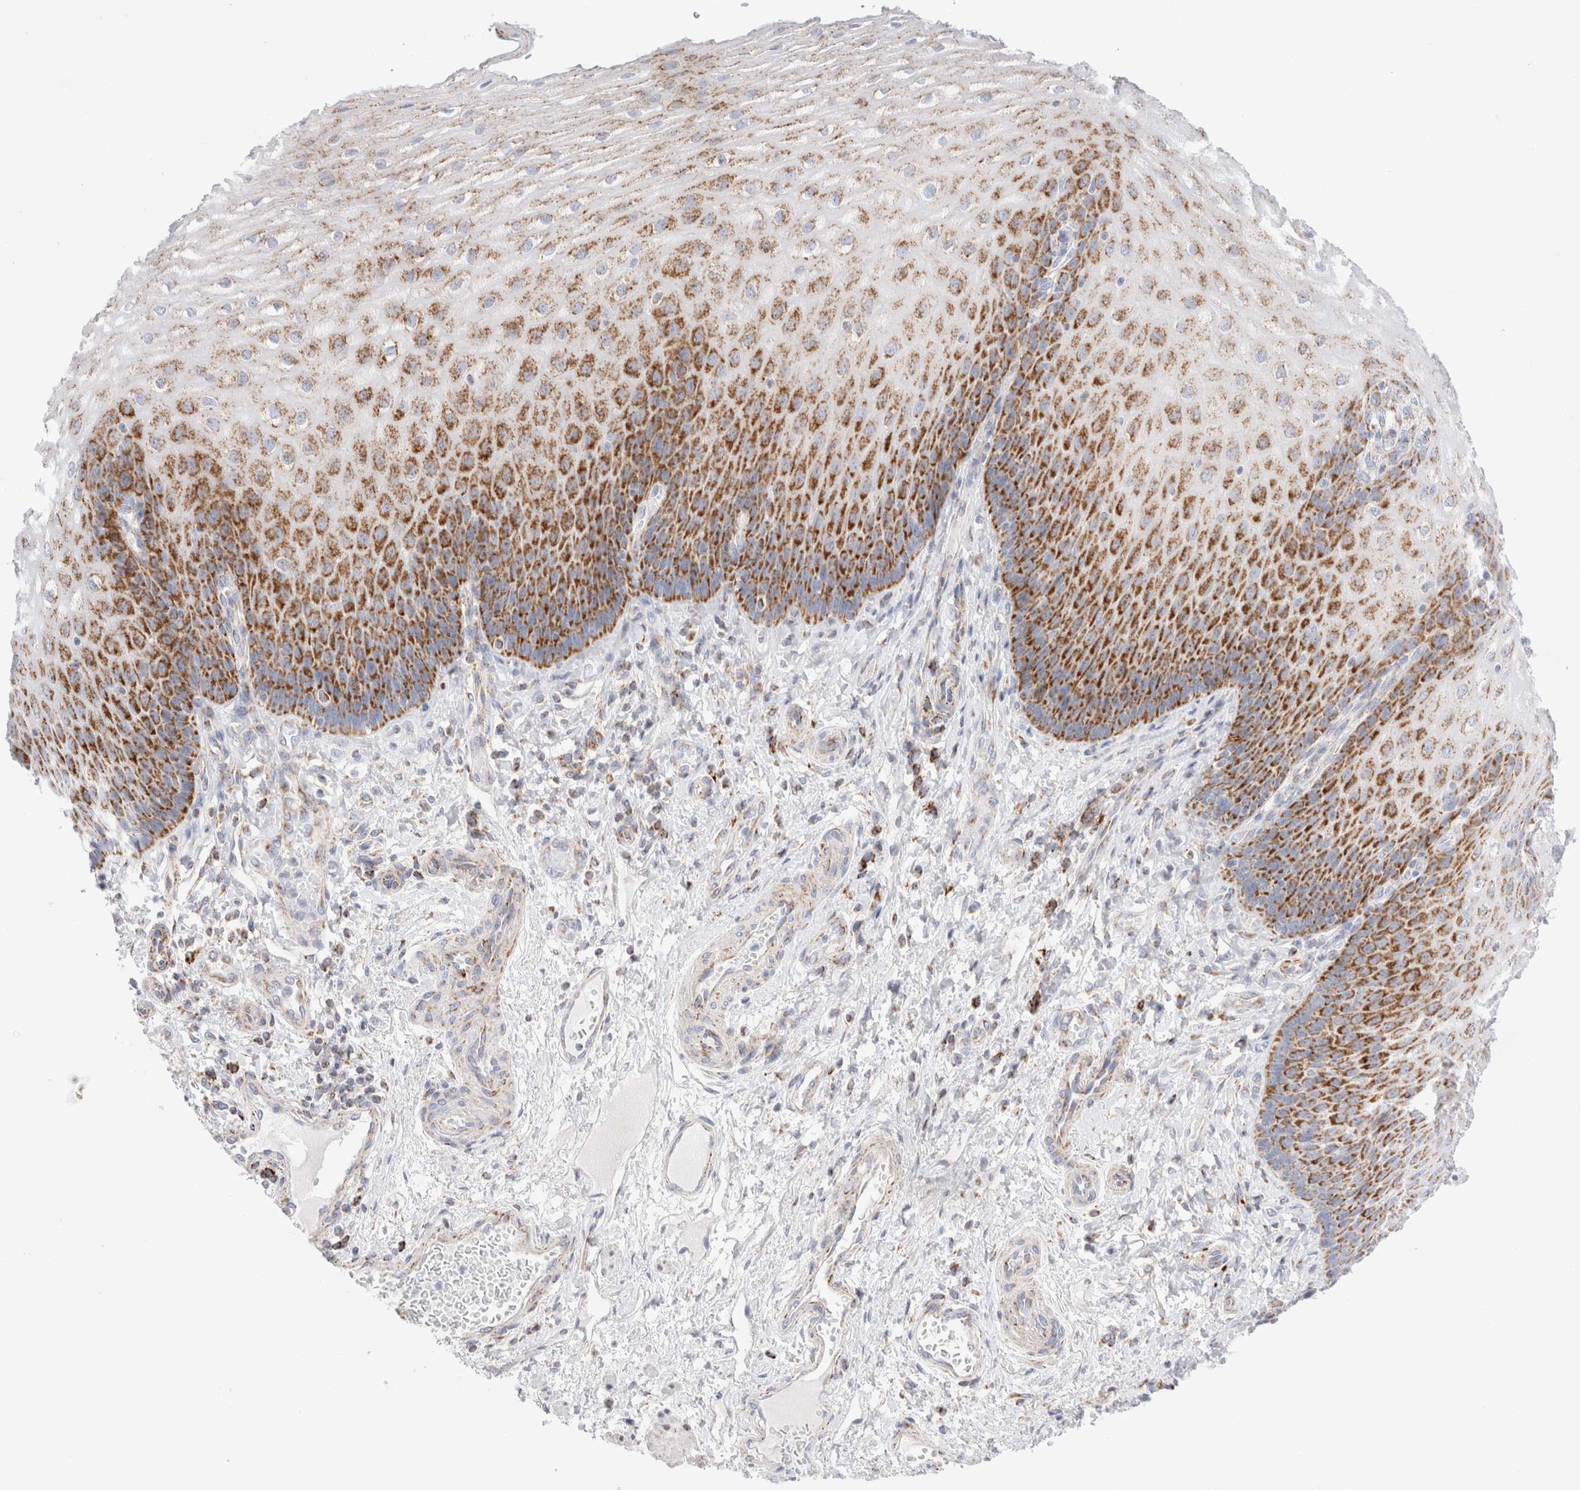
{"staining": {"intensity": "strong", "quantity": "25%-75%", "location": "cytoplasmic/membranous"}, "tissue": "esophagus", "cell_type": "Squamous epithelial cells", "image_type": "normal", "snomed": [{"axis": "morphology", "description": "Normal tissue, NOS"}, {"axis": "topography", "description": "Esophagus"}], "caption": "Immunohistochemistry (IHC) photomicrograph of unremarkable esophagus: esophagus stained using immunohistochemistry (IHC) displays high levels of strong protein expression localized specifically in the cytoplasmic/membranous of squamous epithelial cells, appearing as a cytoplasmic/membranous brown color.", "gene": "ATP6V1C1", "patient": {"sex": "male", "age": 54}}